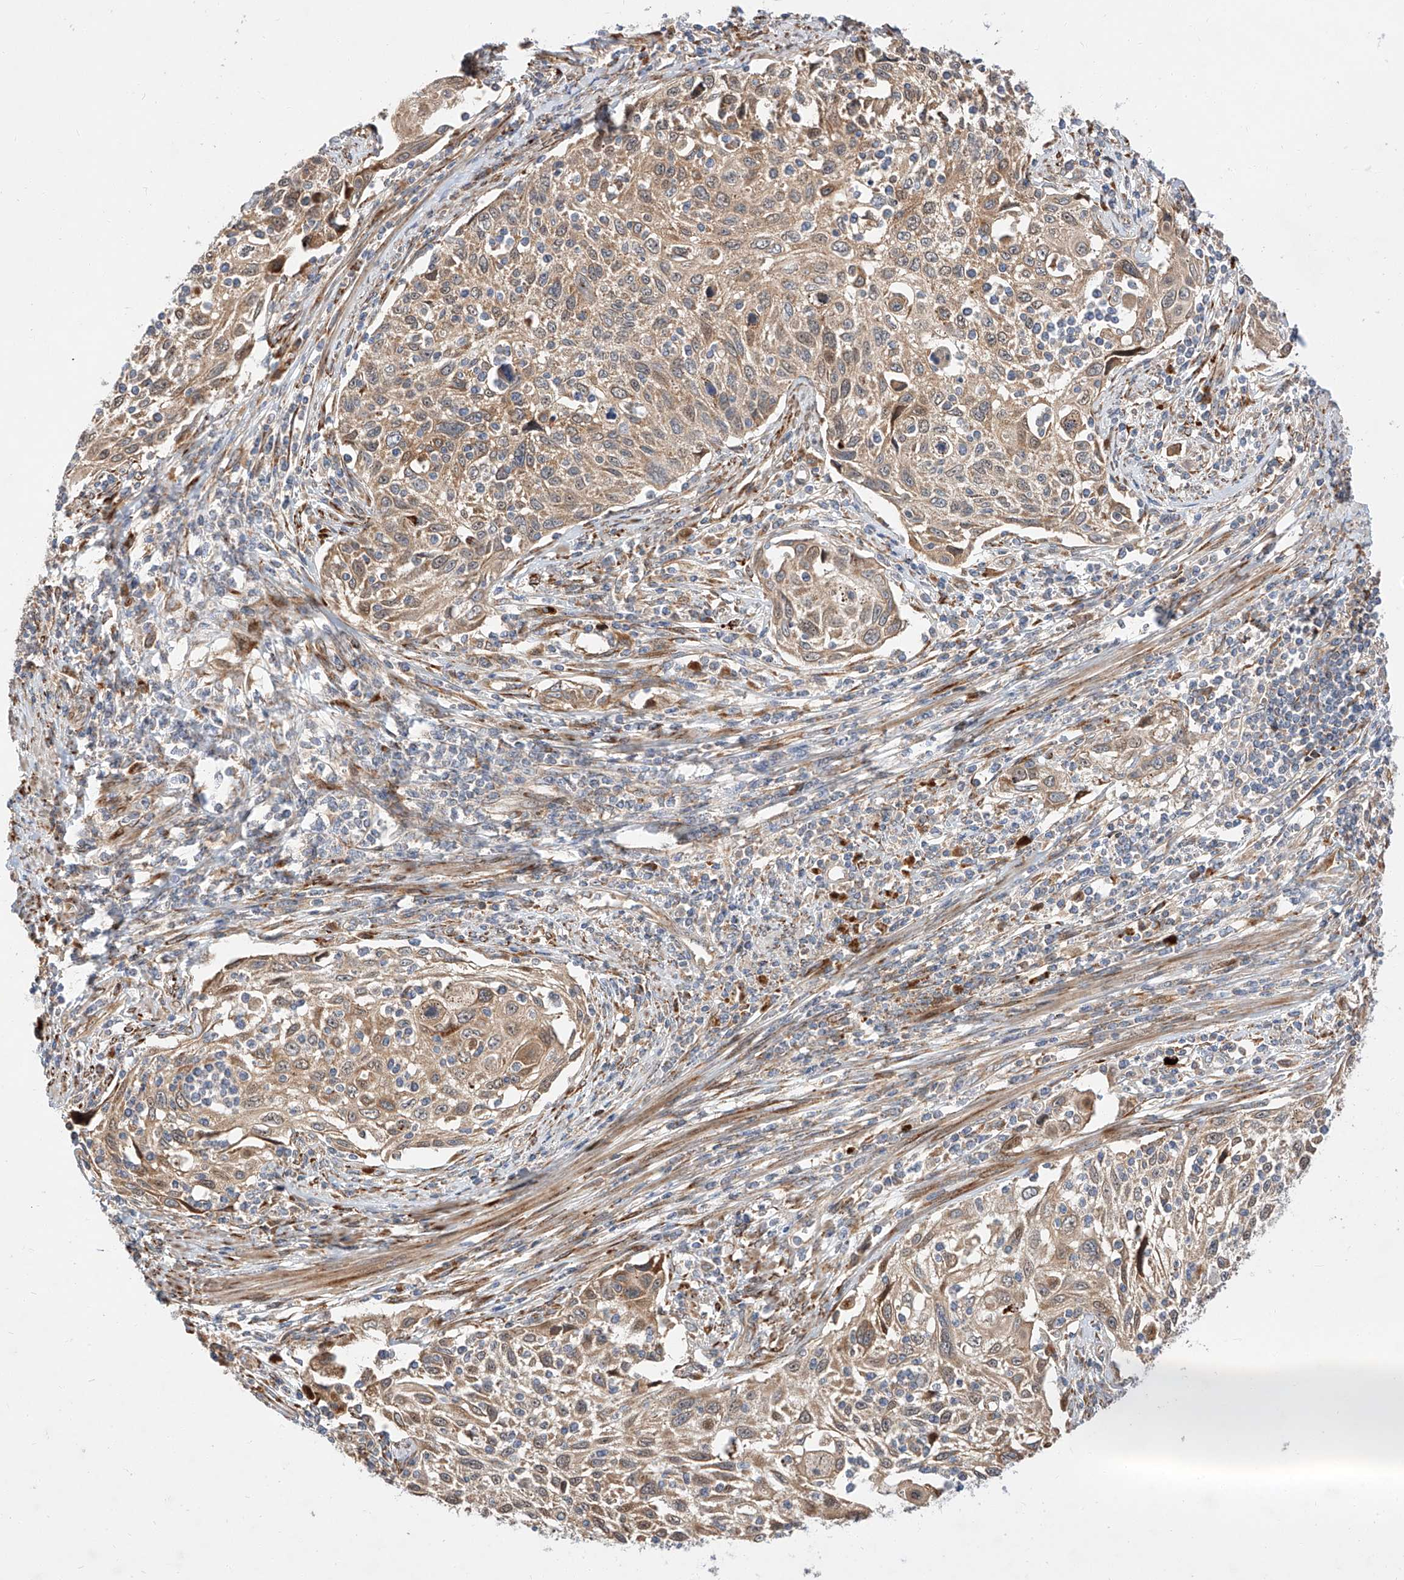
{"staining": {"intensity": "moderate", "quantity": ">75%", "location": "cytoplasmic/membranous"}, "tissue": "cervical cancer", "cell_type": "Tumor cells", "image_type": "cancer", "snomed": [{"axis": "morphology", "description": "Squamous cell carcinoma, NOS"}, {"axis": "topography", "description": "Cervix"}], "caption": "This histopathology image displays immunohistochemistry (IHC) staining of human squamous cell carcinoma (cervical), with medium moderate cytoplasmic/membranous staining in approximately >75% of tumor cells.", "gene": "DIRAS3", "patient": {"sex": "female", "age": 70}}